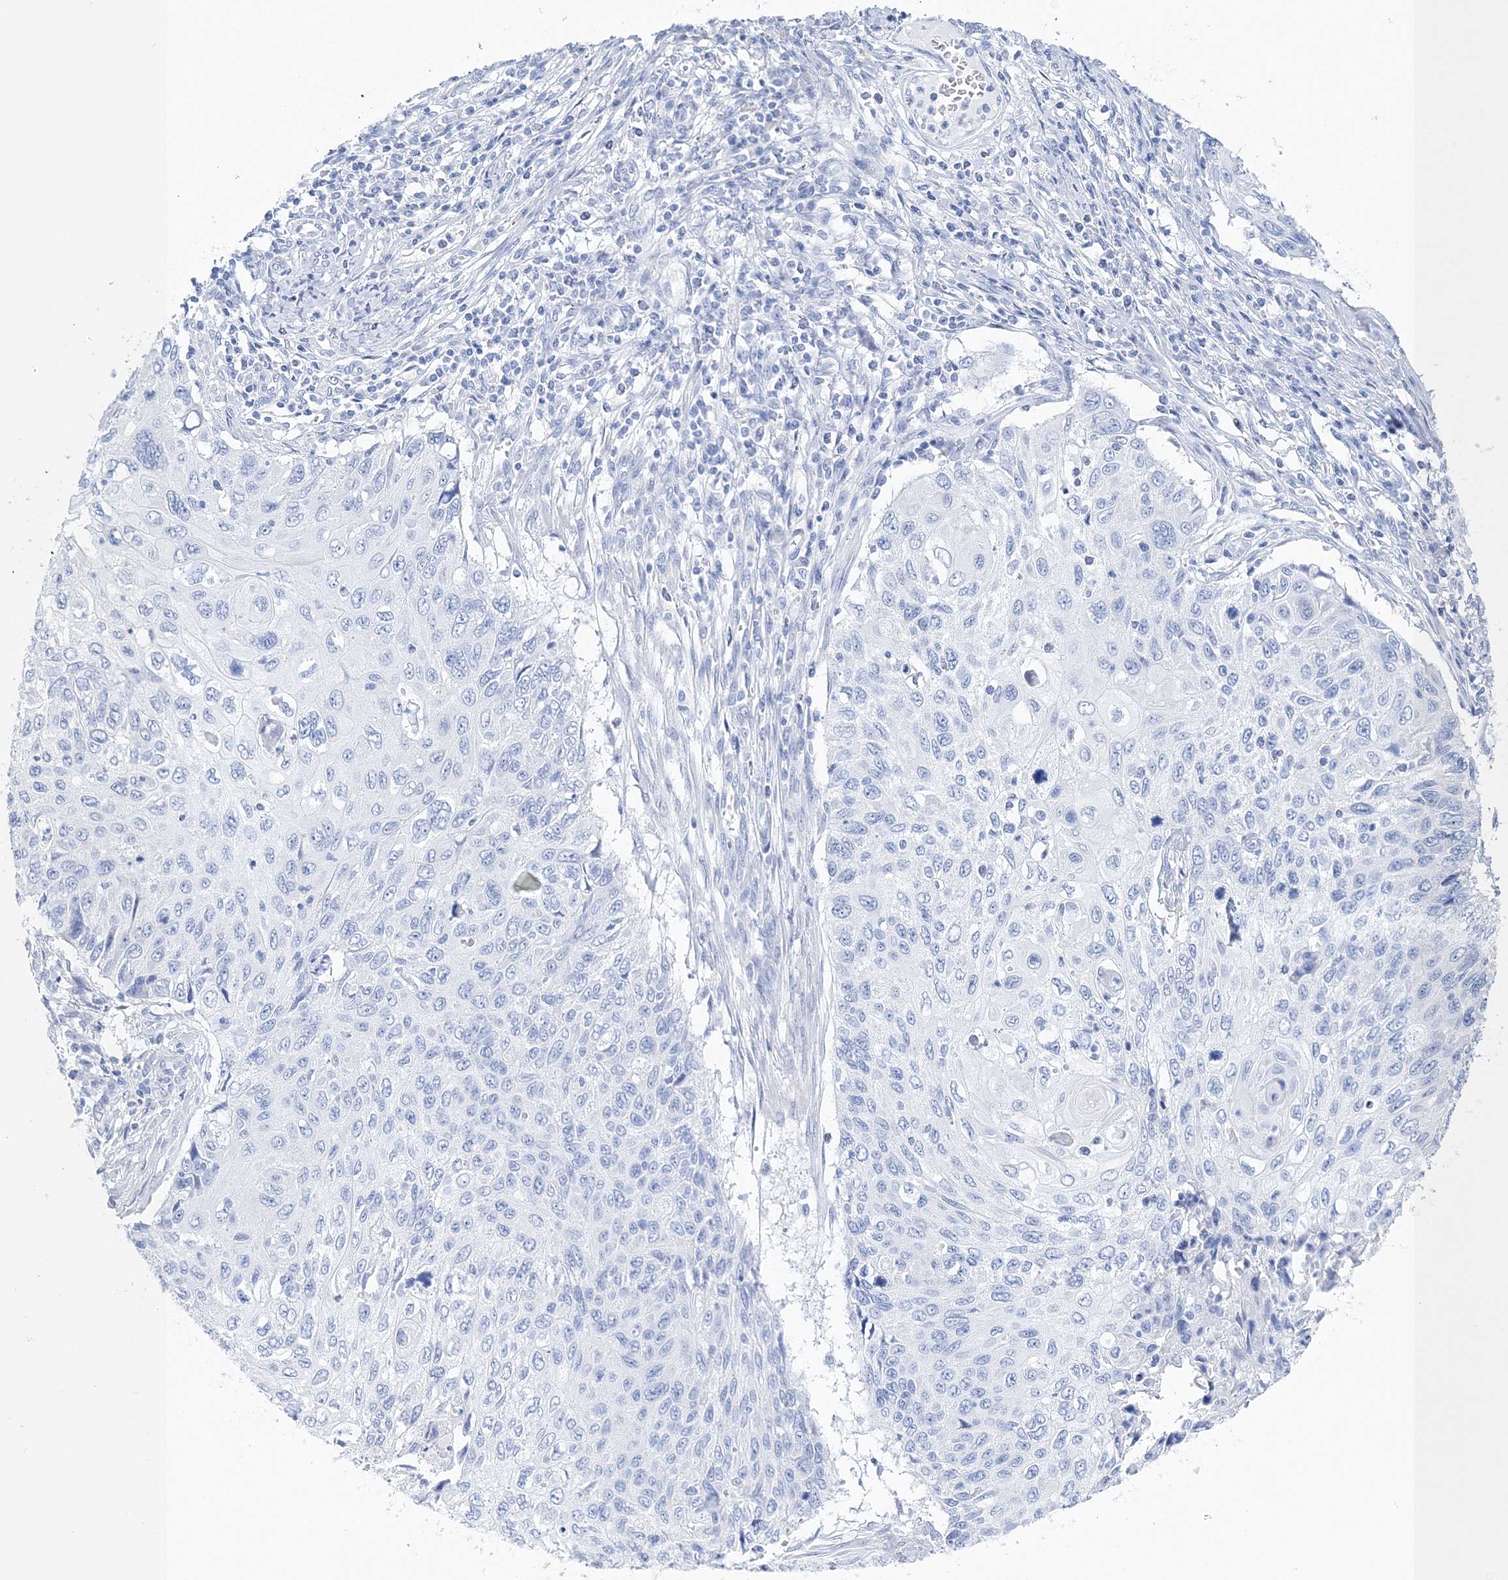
{"staining": {"intensity": "negative", "quantity": "none", "location": "none"}, "tissue": "cervical cancer", "cell_type": "Tumor cells", "image_type": "cancer", "snomed": [{"axis": "morphology", "description": "Squamous cell carcinoma, NOS"}, {"axis": "topography", "description": "Cervix"}], "caption": "Human cervical squamous cell carcinoma stained for a protein using immunohistochemistry reveals no staining in tumor cells.", "gene": "TSPYL6", "patient": {"sex": "female", "age": 70}}